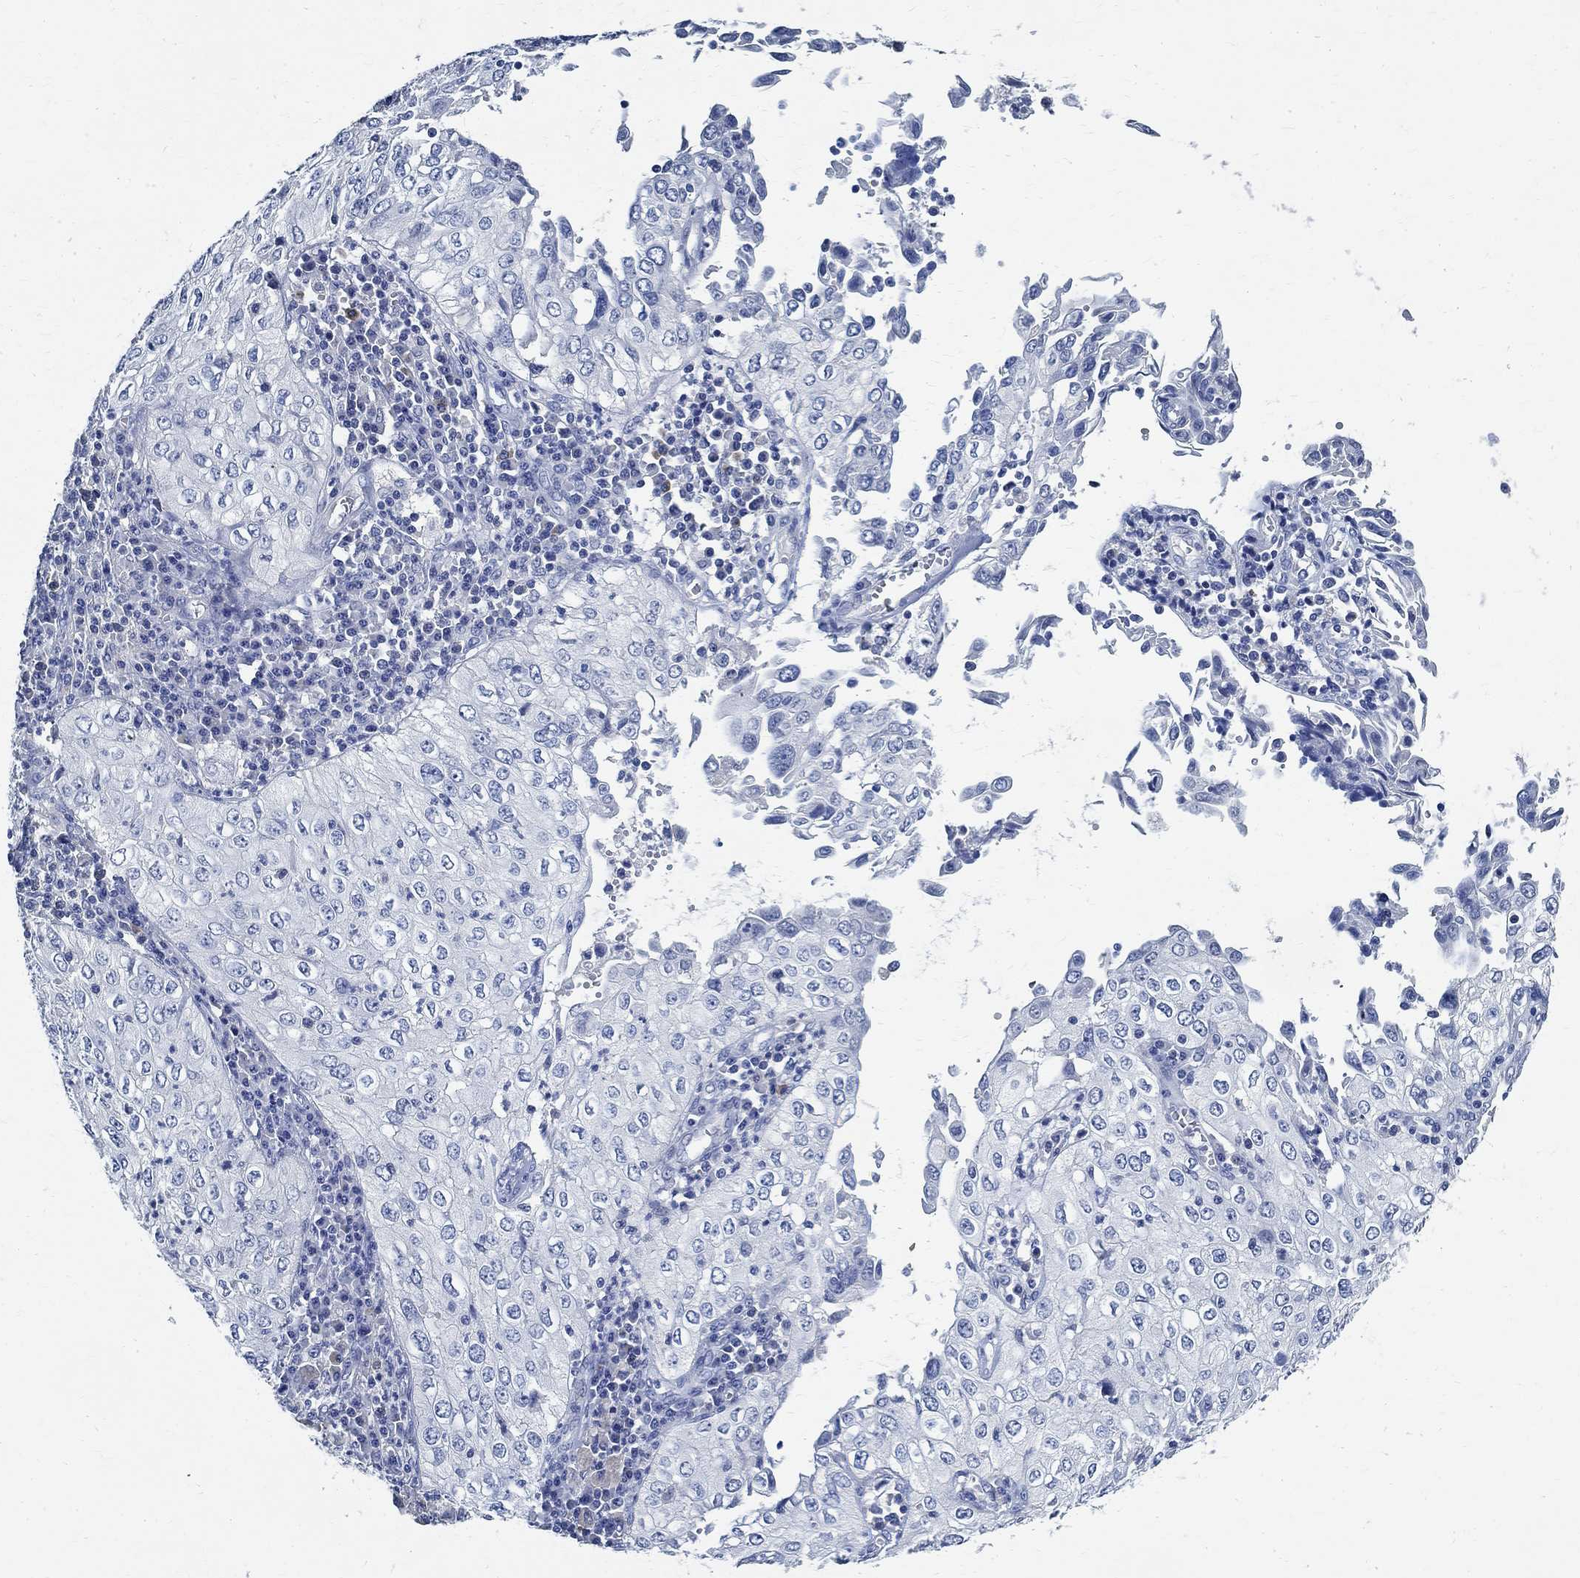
{"staining": {"intensity": "negative", "quantity": "none", "location": "none"}, "tissue": "cervical cancer", "cell_type": "Tumor cells", "image_type": "cancer", "snomed": [{"axis": "morphology", "description": "Squamous cell carcinoma, NOS"}, {"axis": "topography", "description": "Cervix"}], "caption": "Cervical cancer was stained to show a protein in brown. There is no significant expression in tumor cells. (Stains: DAB immunohistochemistry (IHC) with hematoxylin counter stain, Microscopy: brightfield microscopy at high magnification).", "gene": "PRX", "patient": {"sex": "female", "age": 24}}